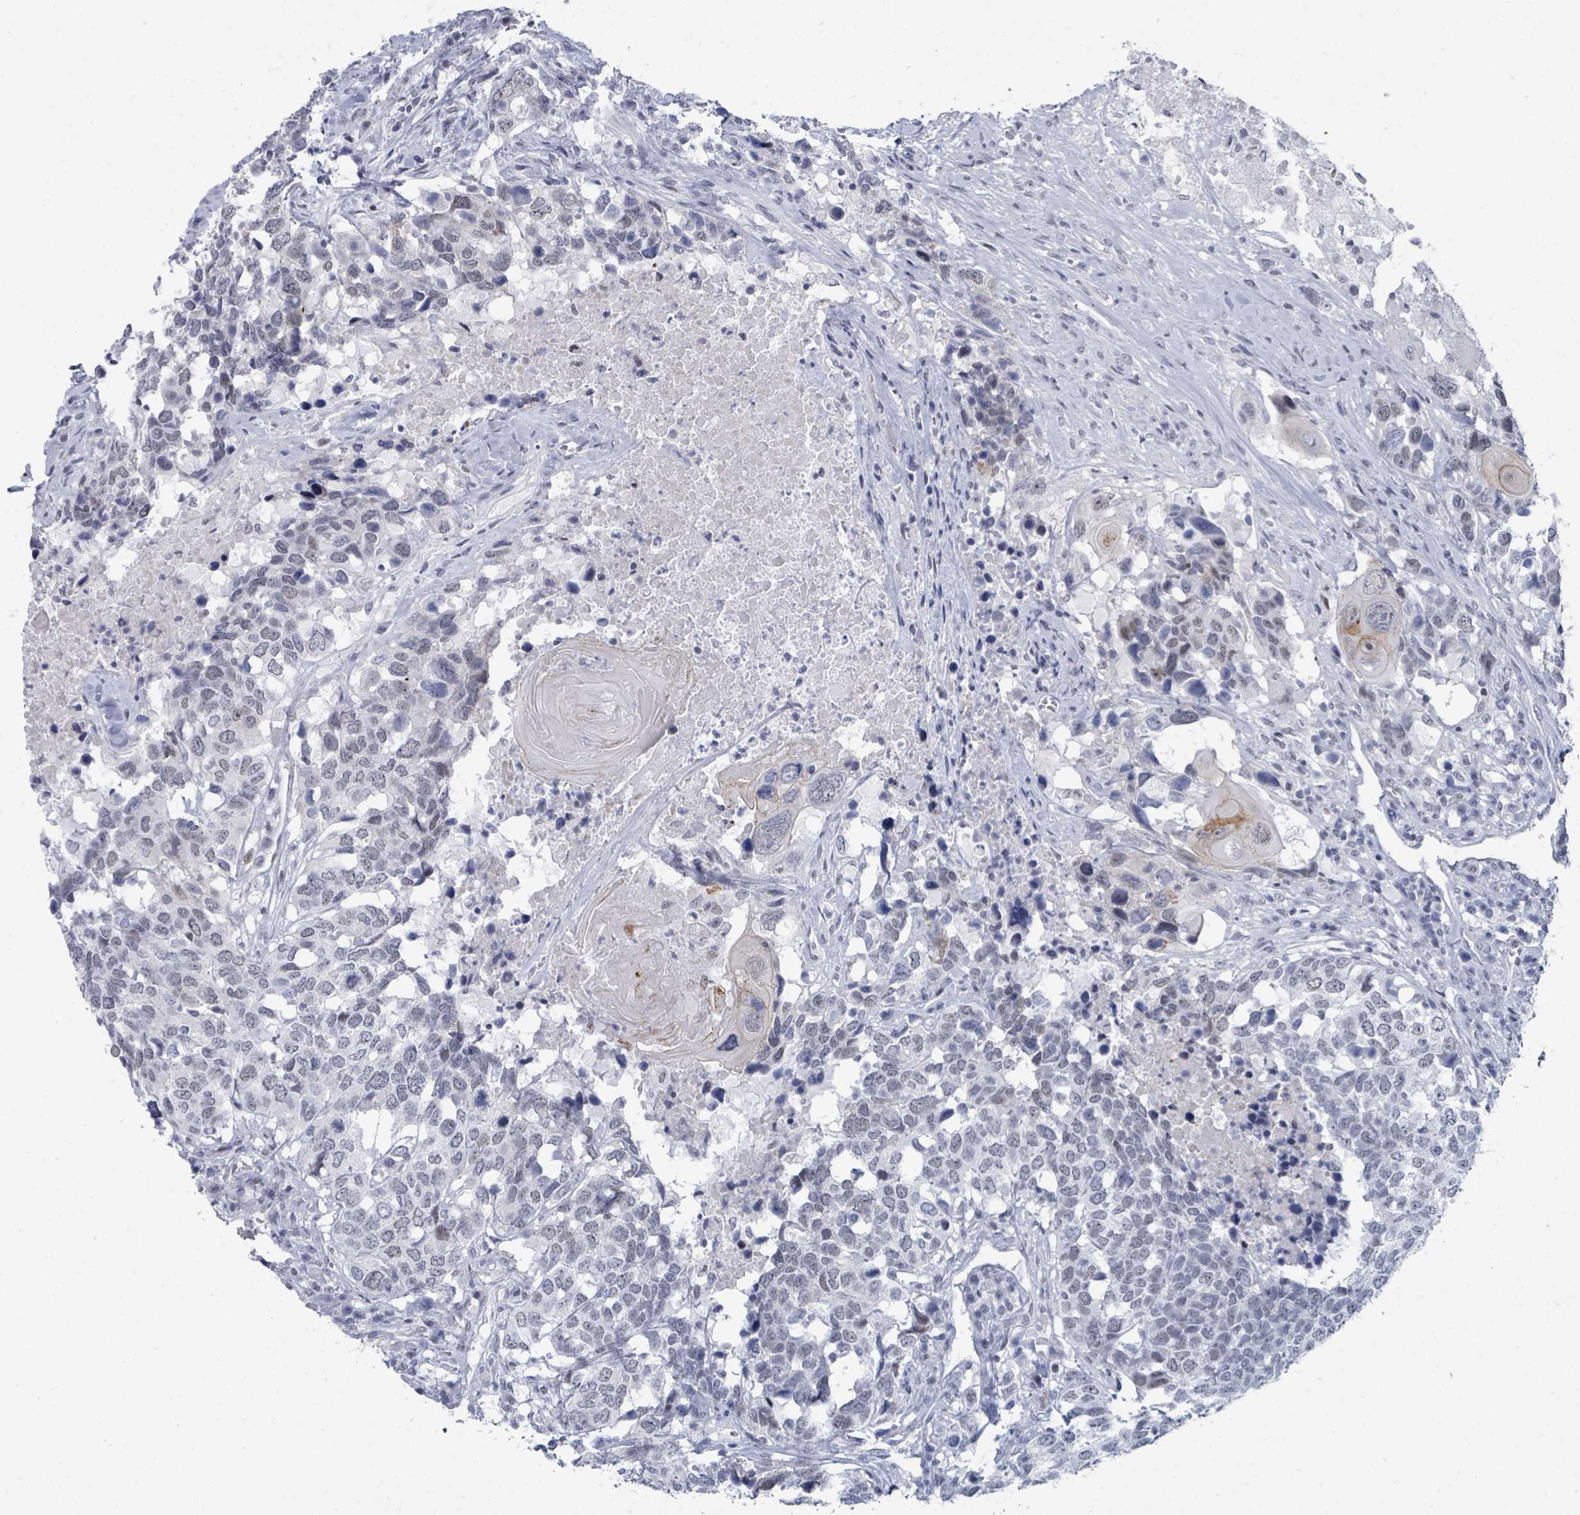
{"staining": {"intensity": "weak", "quantity": "<25%", "location": "nuclear"}, "tissue": "head and neck cancer", "cell_type": "Tumor cells", "image_type": "cancer", "snomed": [{"axis": "morphology", "description": "Squamous cell carcinoma, NOS"}, {"axis": "topography", "description": "Head-Neck"}], "caption": "Tumor cells show no significant protein staining in head and neck squamous cell carcinoma. (DAB (3,3'-diaminobenzidine) immunohistochemistry visualized using brightfield microscopy, high magnification).", "gene": "CT45A5", "patient": {"sex": "male", "age": 66}}